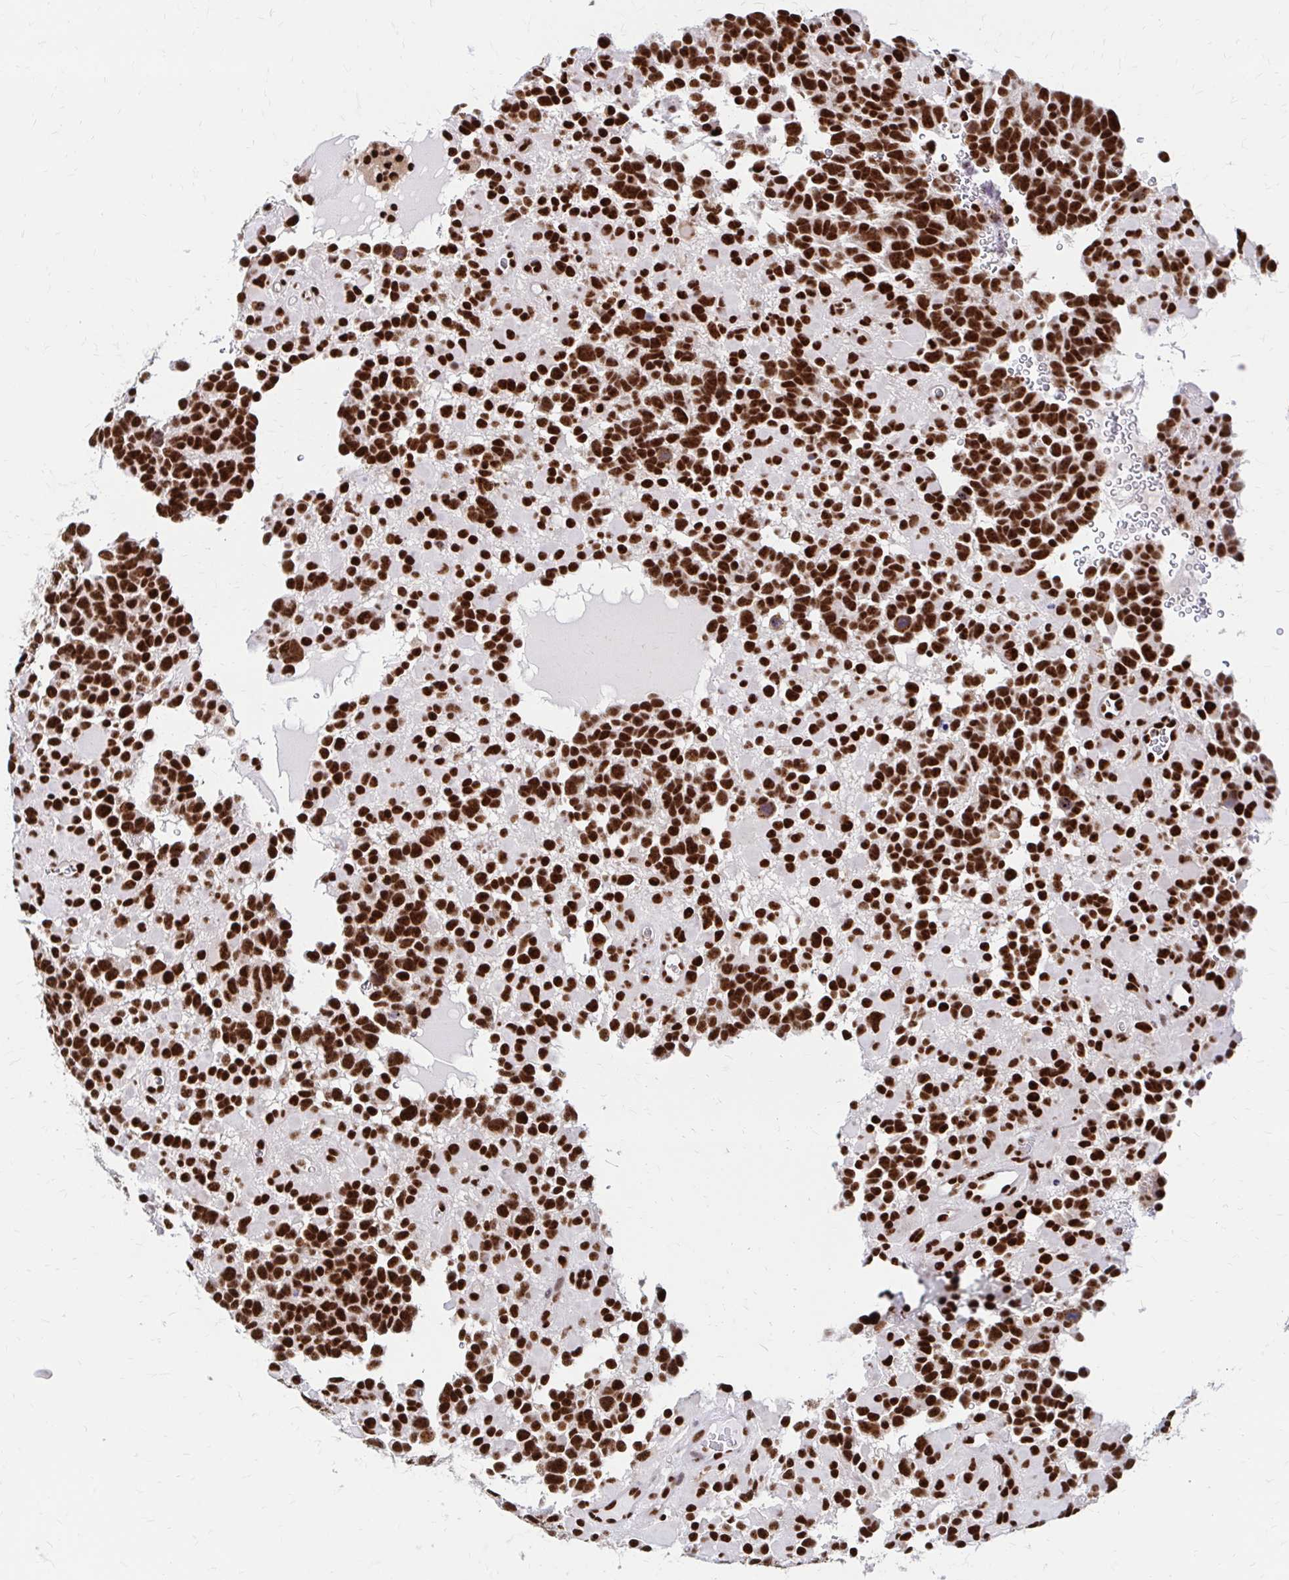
{"staining": {"intensity": "strong", "quantity": ">75%", "location": "nuclear"}, "tissue": "glioma", "cell_type": "Tumor cells", "image_type": "cancer", "snomed": [{"axis": "morphology", "description": "Glioma, malignant, High grade"}, {"axis": "topography", "description": "Brain"}], "caption": "The histopathology image reveals staining of glioma, revealing strong nuclear protein positivity (brown color) within tumor cells.", "gene": "CNKSR3", "patient": {"sex": "female", "age": 40}}